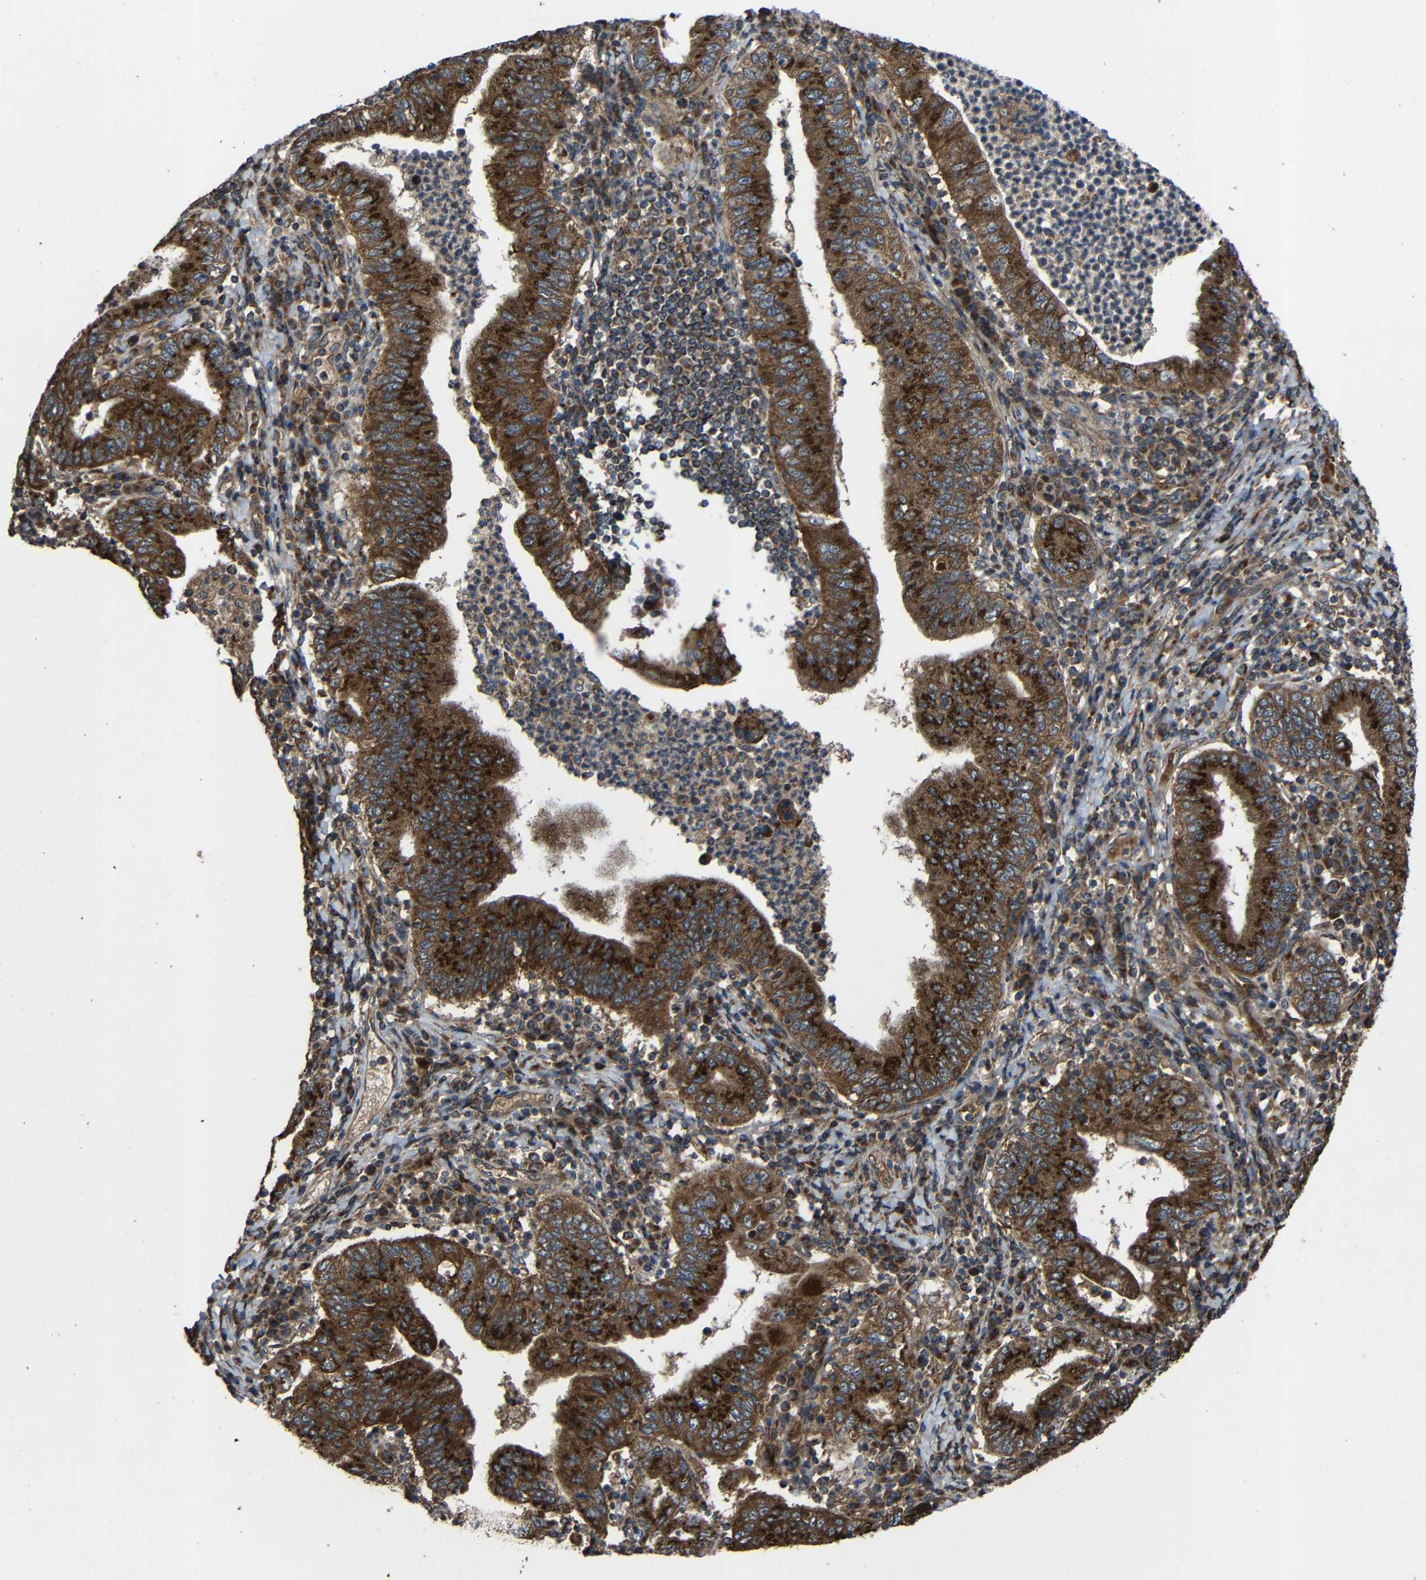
{"staining": {"intensity": "strong", "quantity": ">75%", "location": "cytoplasmic/membranous"}, "tissue": "stomach cancer", "cell_type": "Tumor cells", "image_type": "cancer", "snomed": [{"axis": "morphology", "description": "Normal tissue, NOS"}, {"axis": "morphology", "description": "Adenocarcinoma, NOS"}, {"axis": "topography", "description": "Esophagus"}, {"axis": "topography", "description": "Stomach, upper"}, {"axis": "topography", "description": "Peripheral nerve tissue"}], "caption": "Stomach cancer (adenocarcinoma) stained with DAB immunohistochemistry exhibits high levels of strong cytoplasmic/membranous expression in approximately >75% of tumor cells.", "gene": "C1GALT1", "patient": {"sex": "male", "age": 62}}